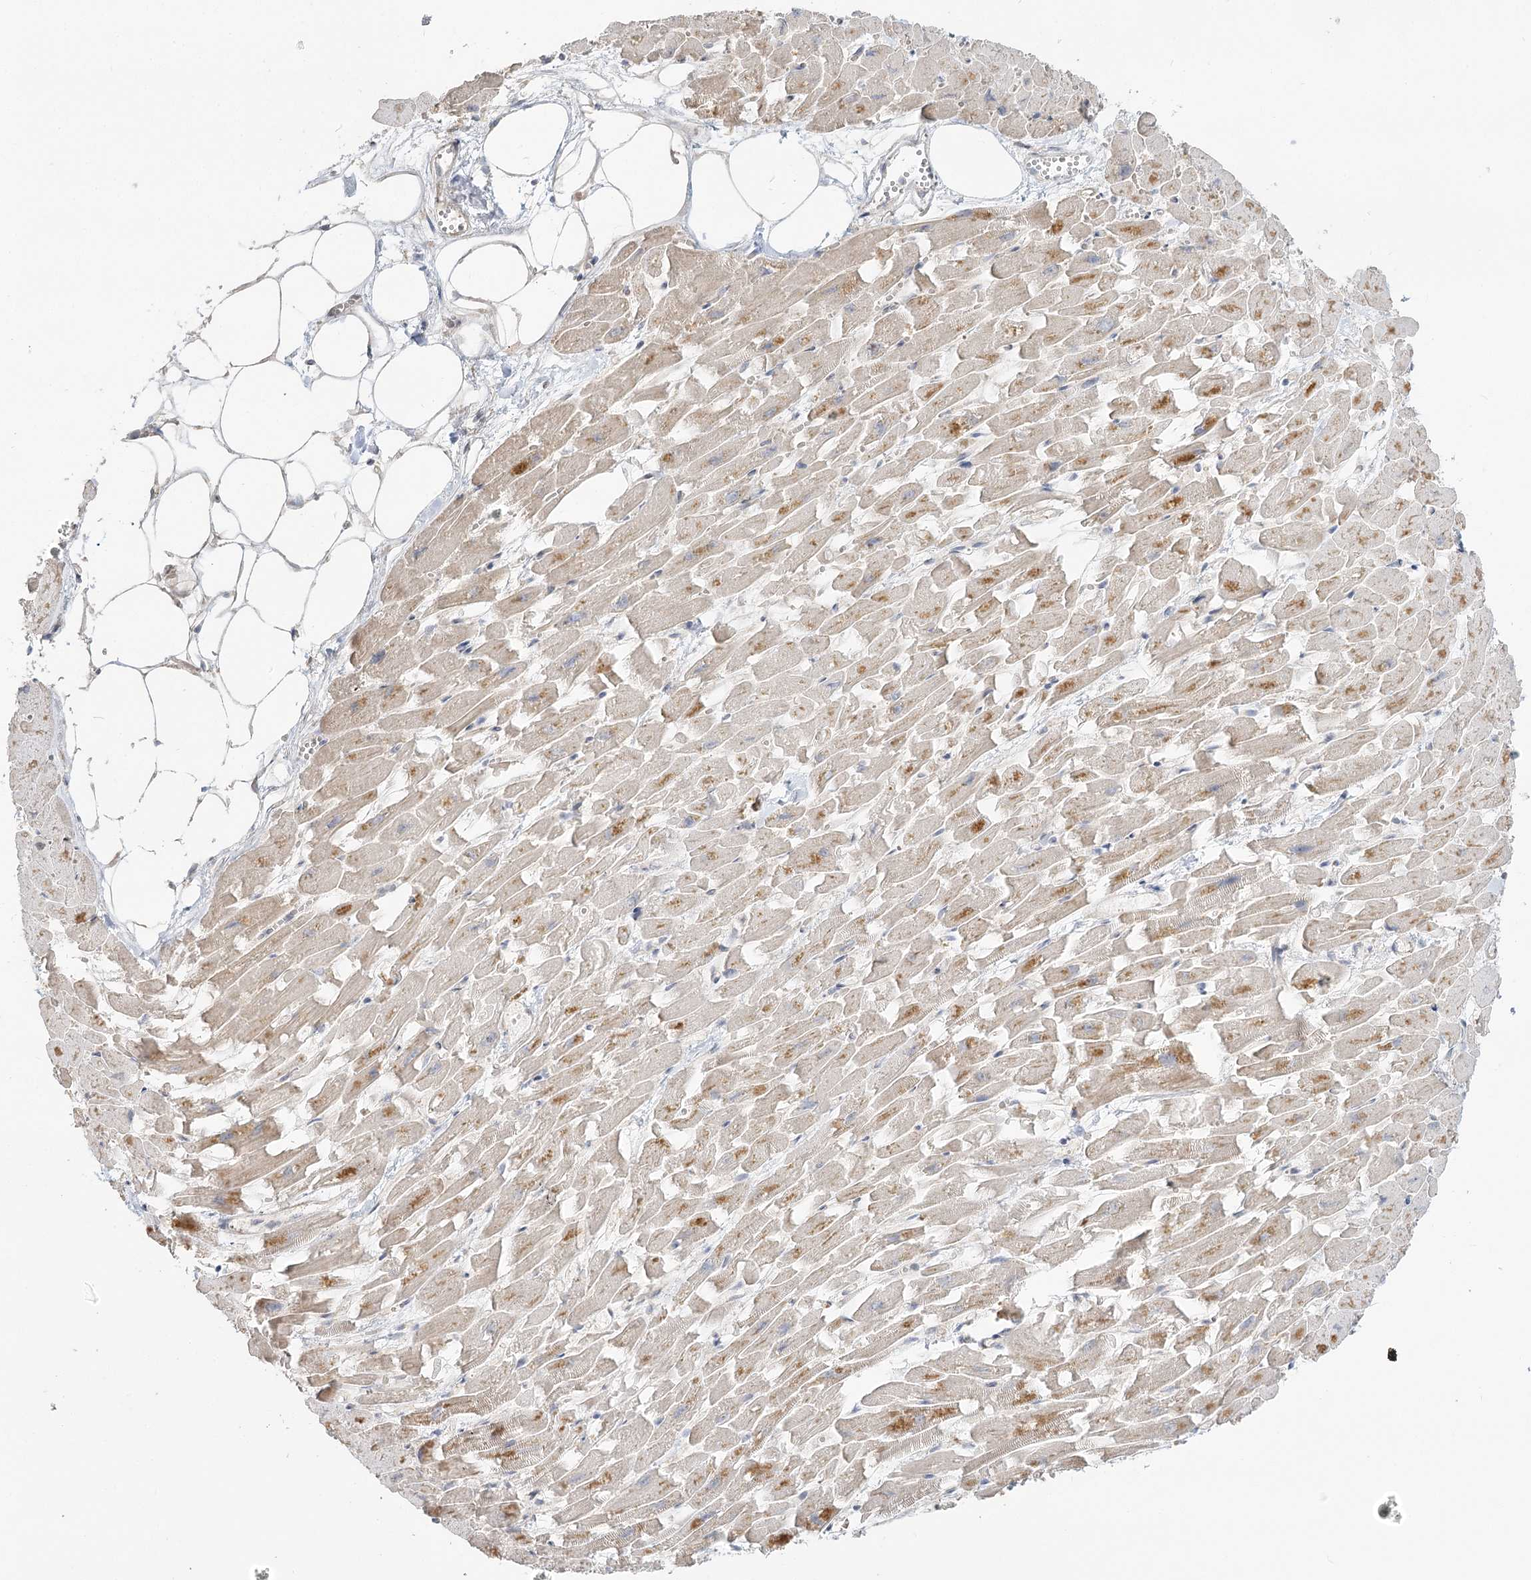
{"staining": {"intensity": "weak", "quantity": "25%-75%", "location": "cytoplasmic/membranous"}, "tissue": "heart muscle", "cell_type": "Cardiomyocytes", "image_type": "normal", "snomed": [{"axis": "morphology", "description": "Normal tissue, NOS"}, {"axis": "topography", "description": "Heart"}], "caption": "High-magnification brightfield microscopy of normal heart muscle stained with DAB (brown) and counterstained with hematoxylin (blue). cardiomyocytes exhibit weak cytoplasmic/membranous expression is present in approximately25%-75% of cells.", "gene": "GUCY2C", "patient": {"sex": "female", "age": 64}}